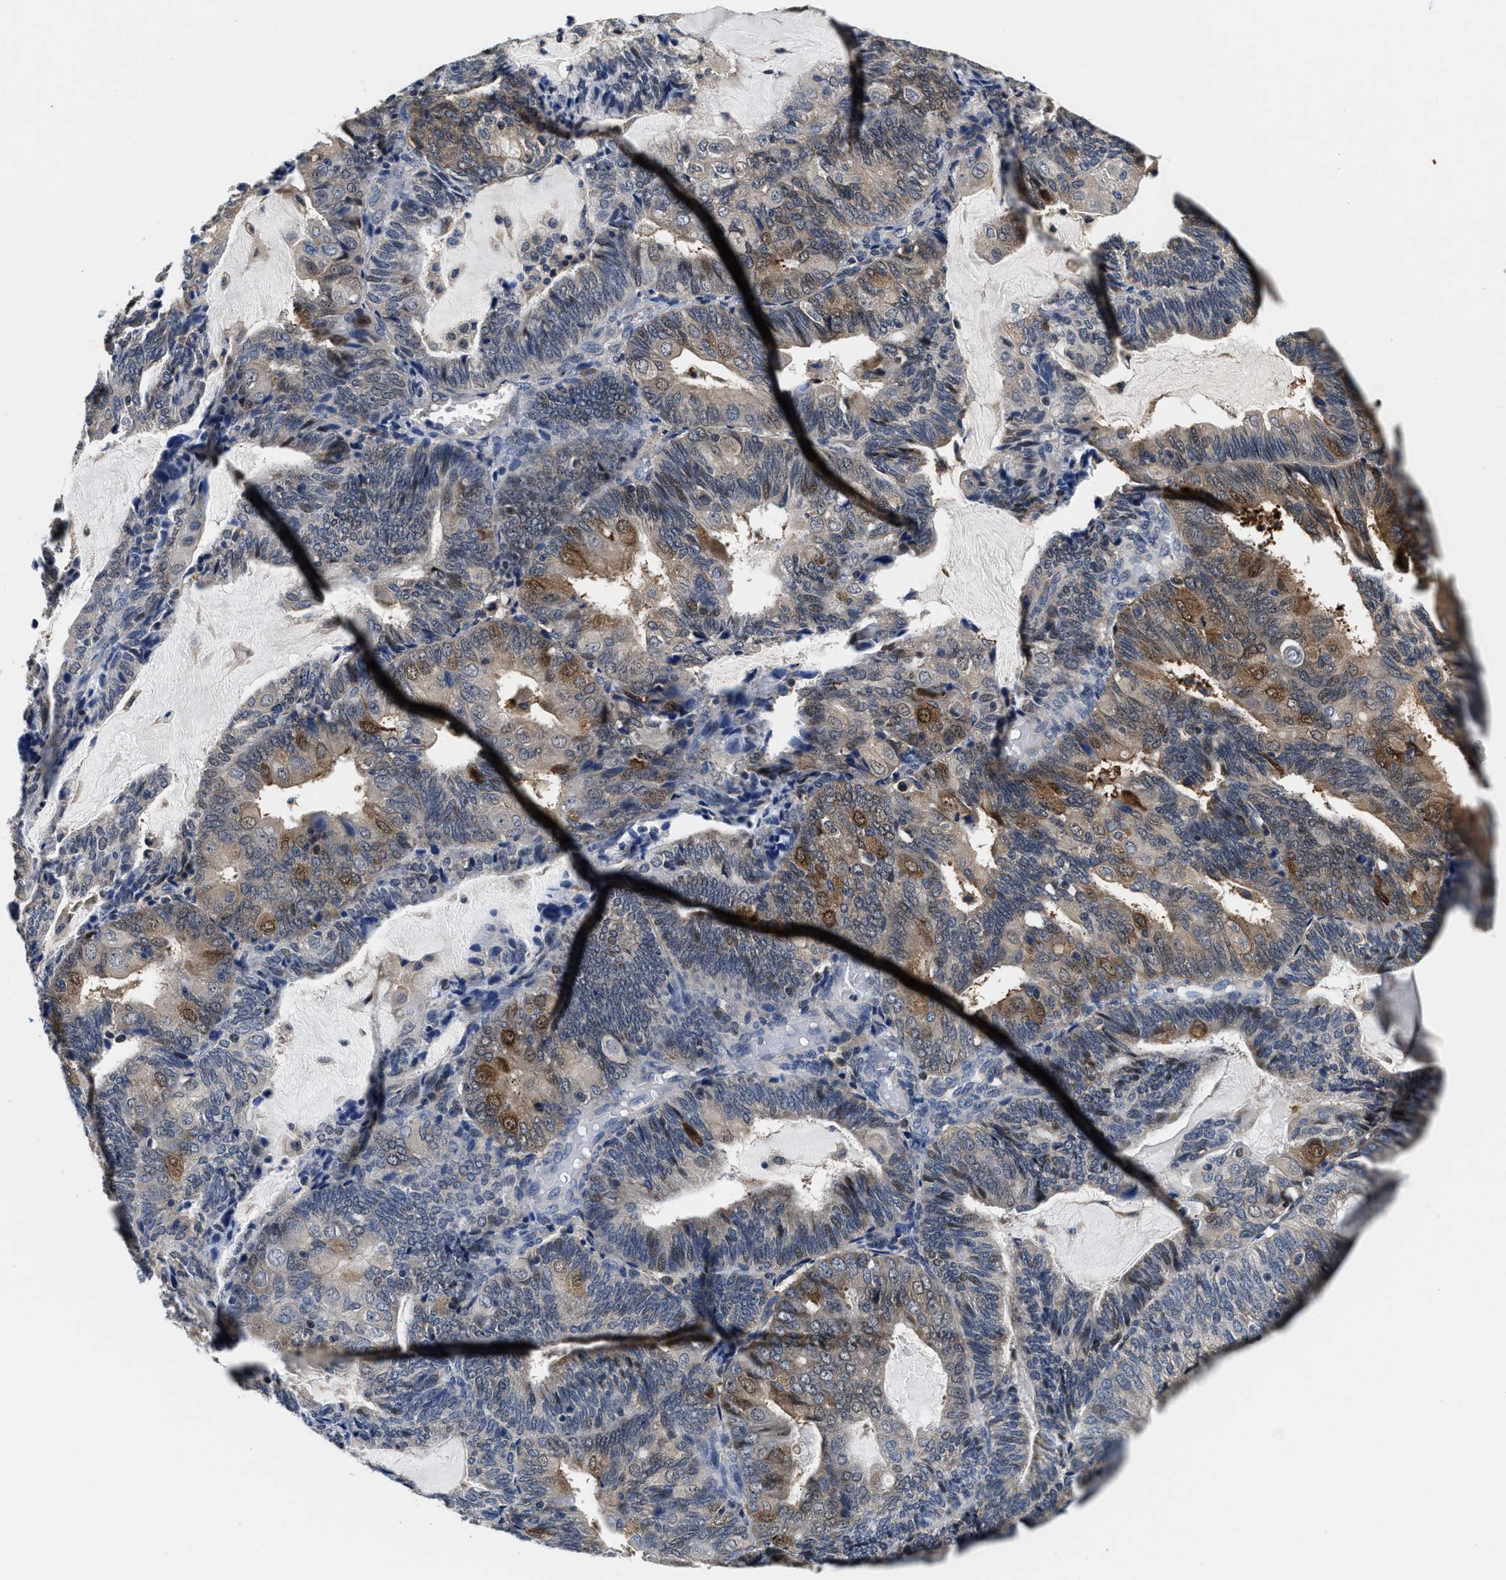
{"staining": {"intensity": "moderate", "quantity": "25%-75%", "location": "cytoplasmic/membranous"}, "tissue": "endometrial cancer", "cell_type": "Tumor cells", "image_type": "cancer", "snomed": [{"axis": "morphology", "description": "Adenocarcinoma, NOS"}, {"axis": "topography", "description": "Endometrium"}], "caption": "Immunohistochemical staining of endometrial cancer (adenocarcinoma) reveals medium levels of moderate cytoplasmic/membranous protein expression in about 25%-75% of tumor cells.", "gene": "PHPT1", "patient": {"sex": "female", "age": 81}}